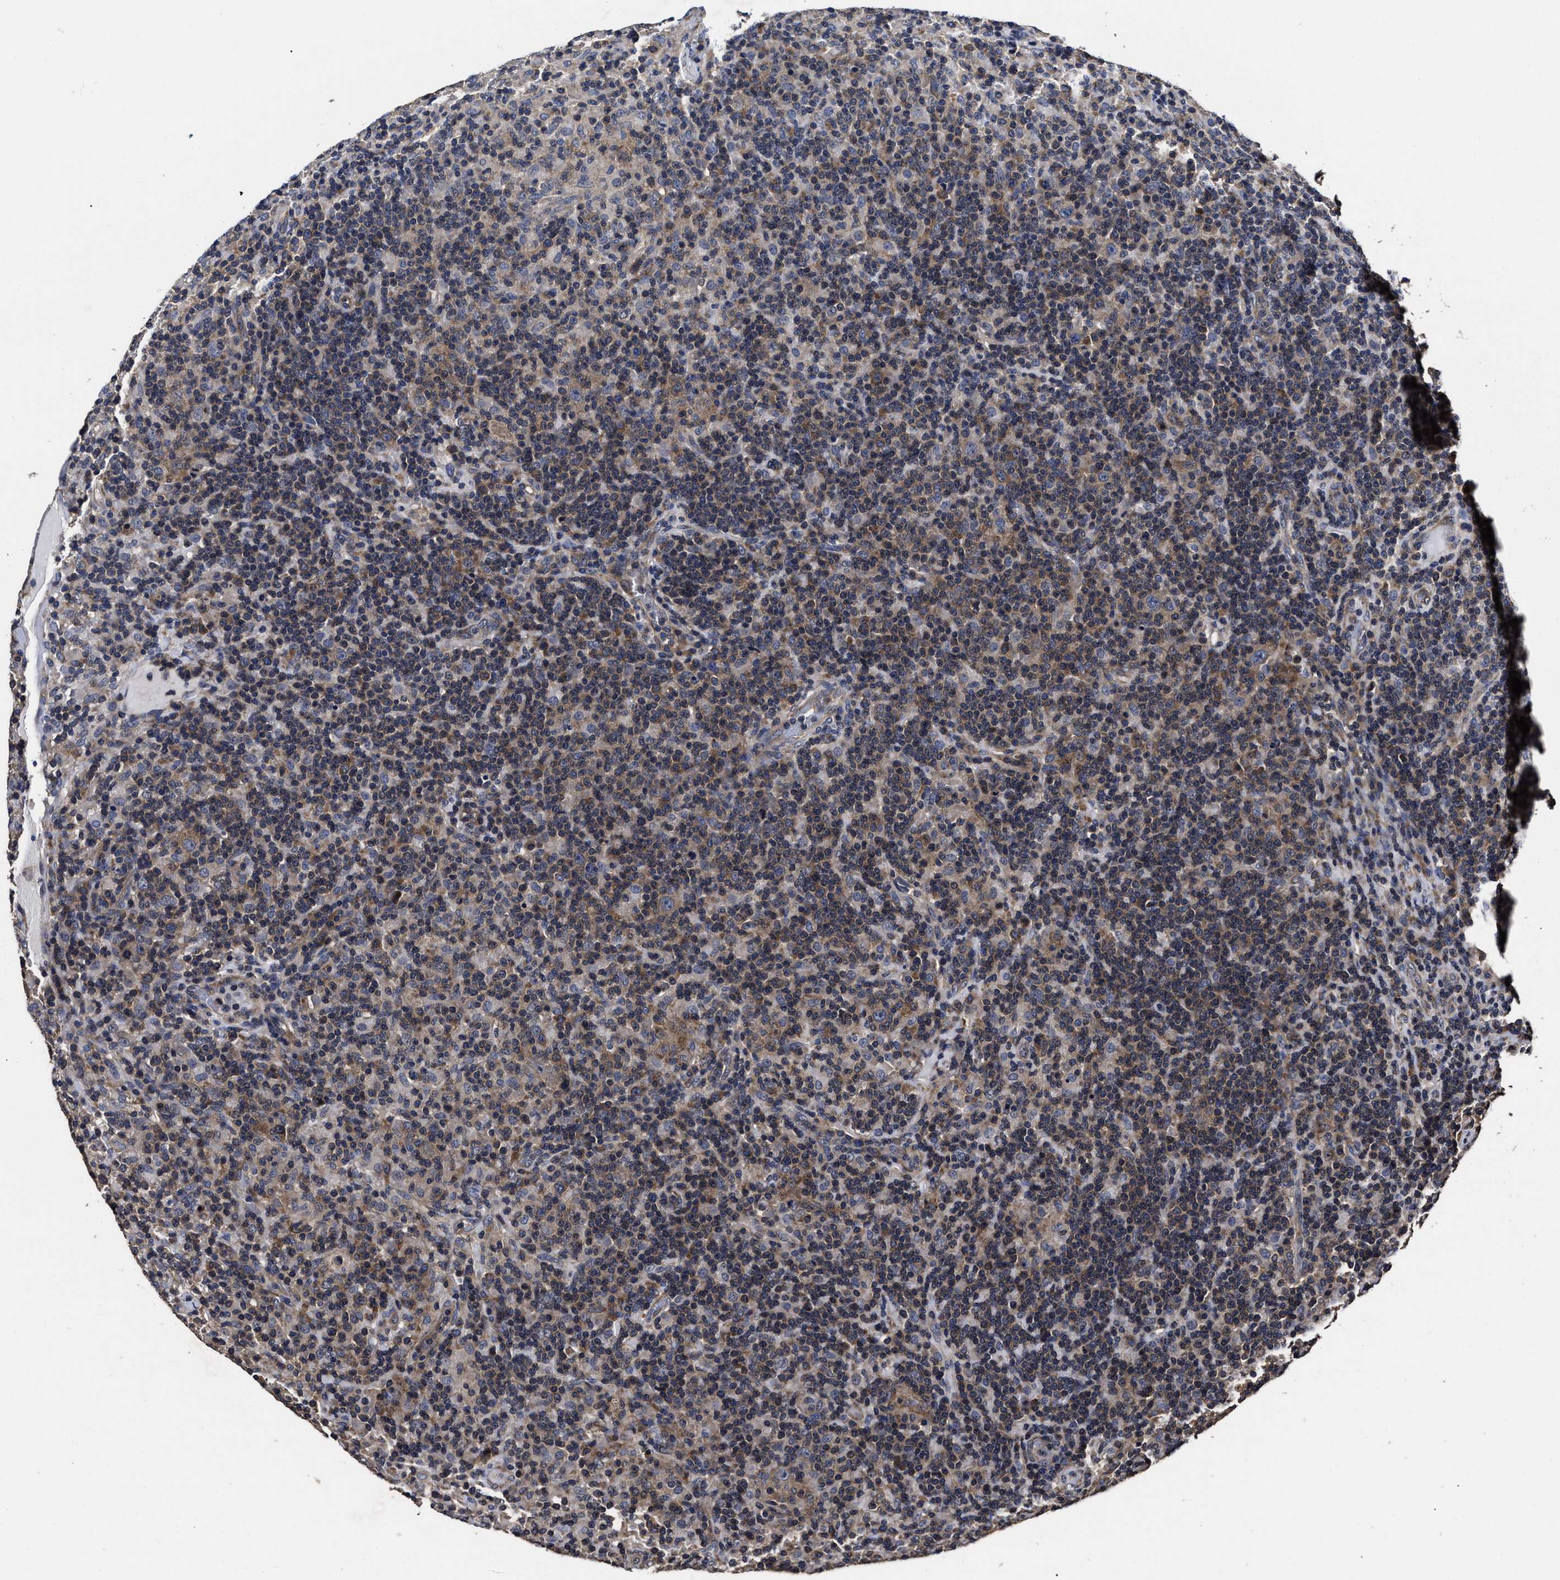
{"staining": {"intensity": "weak", "quantity": ">75%", "location": "cytoplasmic/membranous"}, "tissue": "lymphoma", "cell_type": "Tumor cells", "image_type": "cancer", "snomed": [{"axis": "morphology", "description": "Hodgkin's disease, NOS"}, {"axis": "topography", "description": "Lymph node"}], "caption": "High-magnification brightfield microscopy of lymphoma stained with DAB (brown) and counterstained with hematoxylin (blue). tumor cells exhibit weak cytoplasmic/membranous expression is present in about>75% of cells.", "gene": "AVEN", "patient": {"sex": "male", "age": 70}}